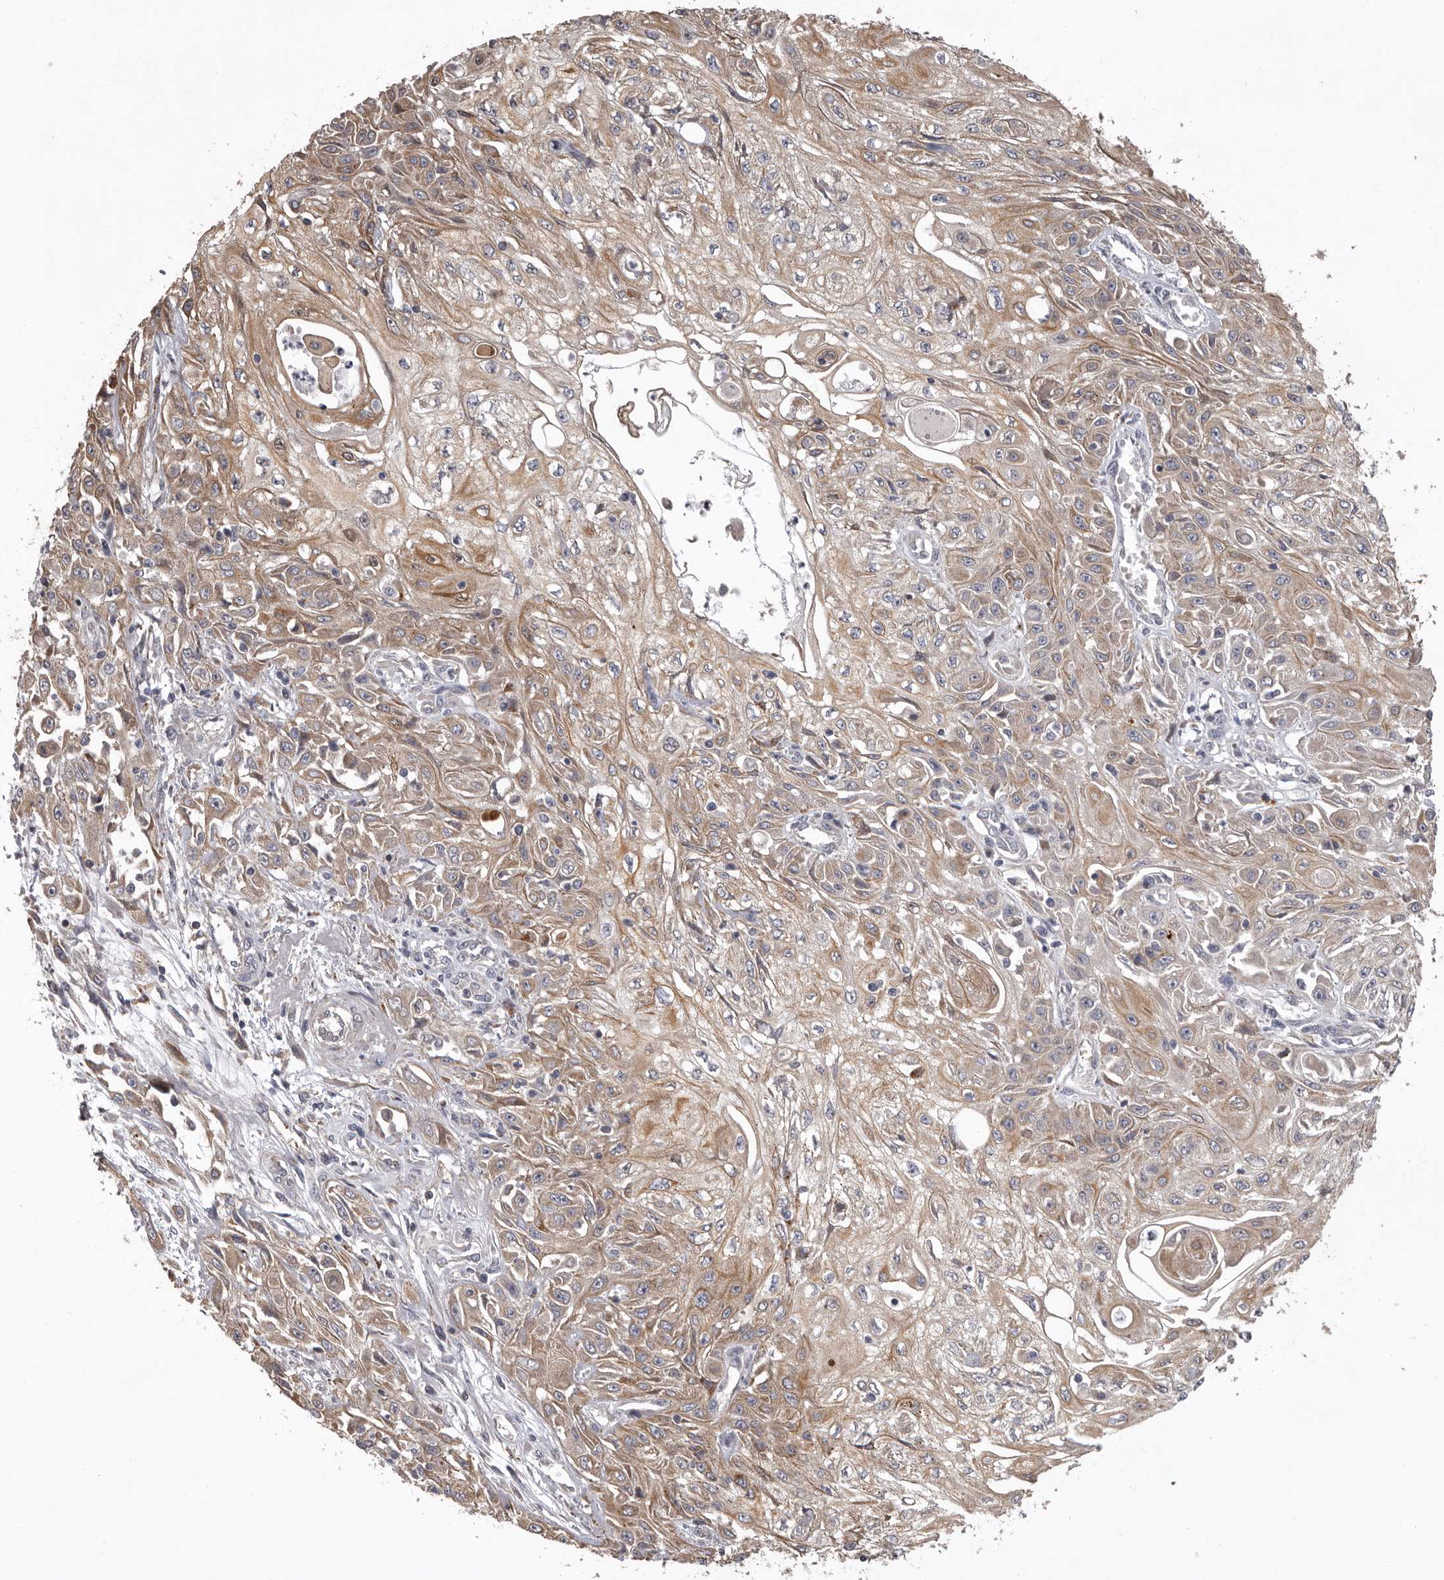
{"staining": {"intensity": "moderate", "quantity": ">75%", "location": "cytoplasmic/membranous"}, "tissue": "skin cancer", "cell_type": "Tumor cells", "image_type": "cancer", "snomed": [{"axis": "morphology", "description": "Squamous cell carcinoma, NOS"}, {"axis": "morphology", "description": "Squamous cell carcinoma, metastatic, NOS"}, {"axis": "topography", "description": "Skin"}, {"axis": "topography", "description": "Lymph node"}], "caption": "Approximately >75% of tumor cells in squamous cell carcinoma (skin) display moderate cytoplasmic/membranous protein staining as visualized by brown immunohistochemical staining.", "gene": "WDR47", "patient": {"sex": "male", "age": 75}}